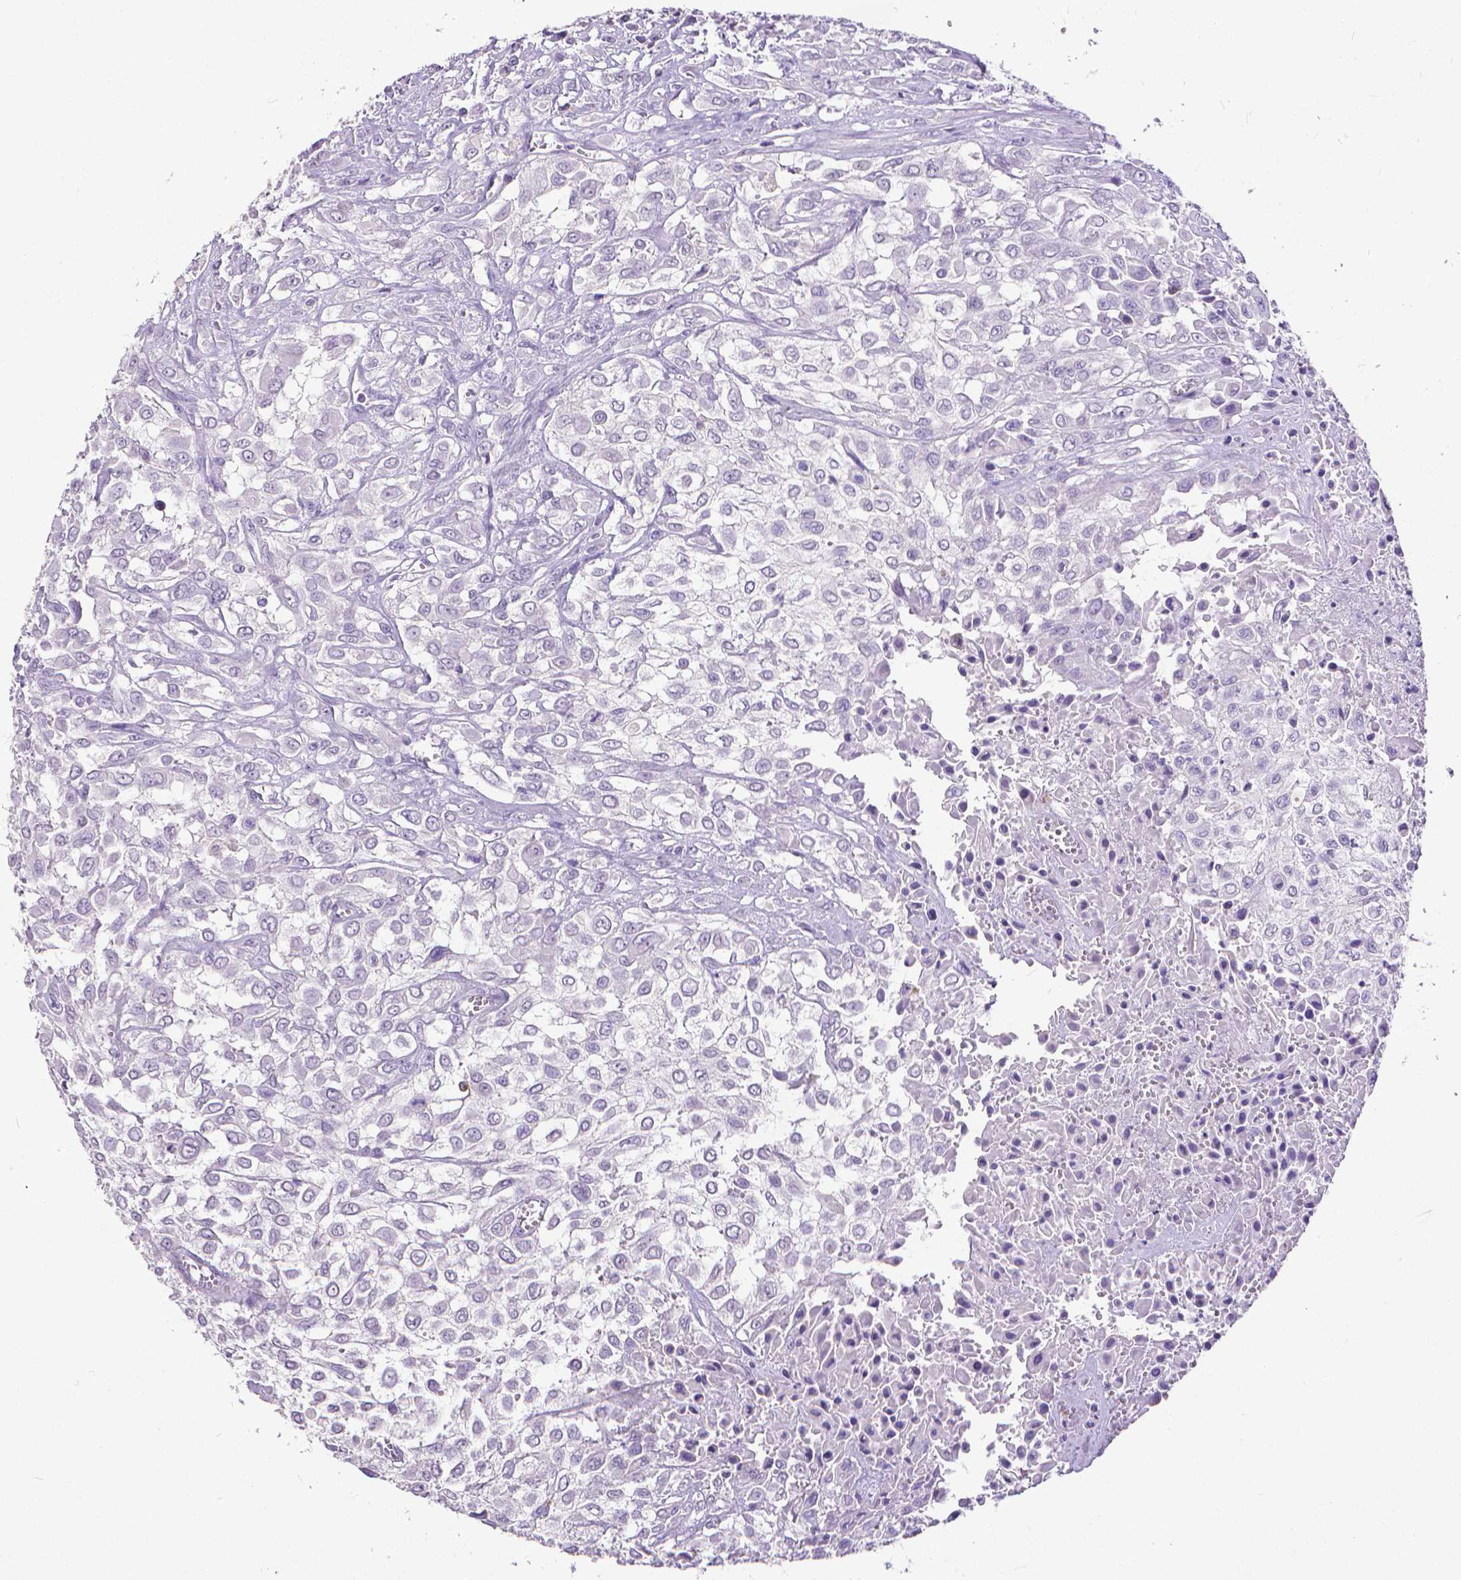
{"staining": {"intensity": "negative", "quantity": "none", "location": "none"}, "tissue": "urothelial cancer", "cell_type": "Tumor cells", "image_type": "cancer", "snomed": [{"axis": "morphology", "description": "Urothelial carcinoma, High grade"}, {"axis": "topography", "description": "Urinary bladder"}], "caption": "An immunohistochemistry (IHC) histopathology image of urothelial carcinoma (high-grade) is shown. There is no staining in tumor cells of urothelial carcinoma (high-grade).", "gene": "CD4", "patient": {"sex": "male", "age": 57}}